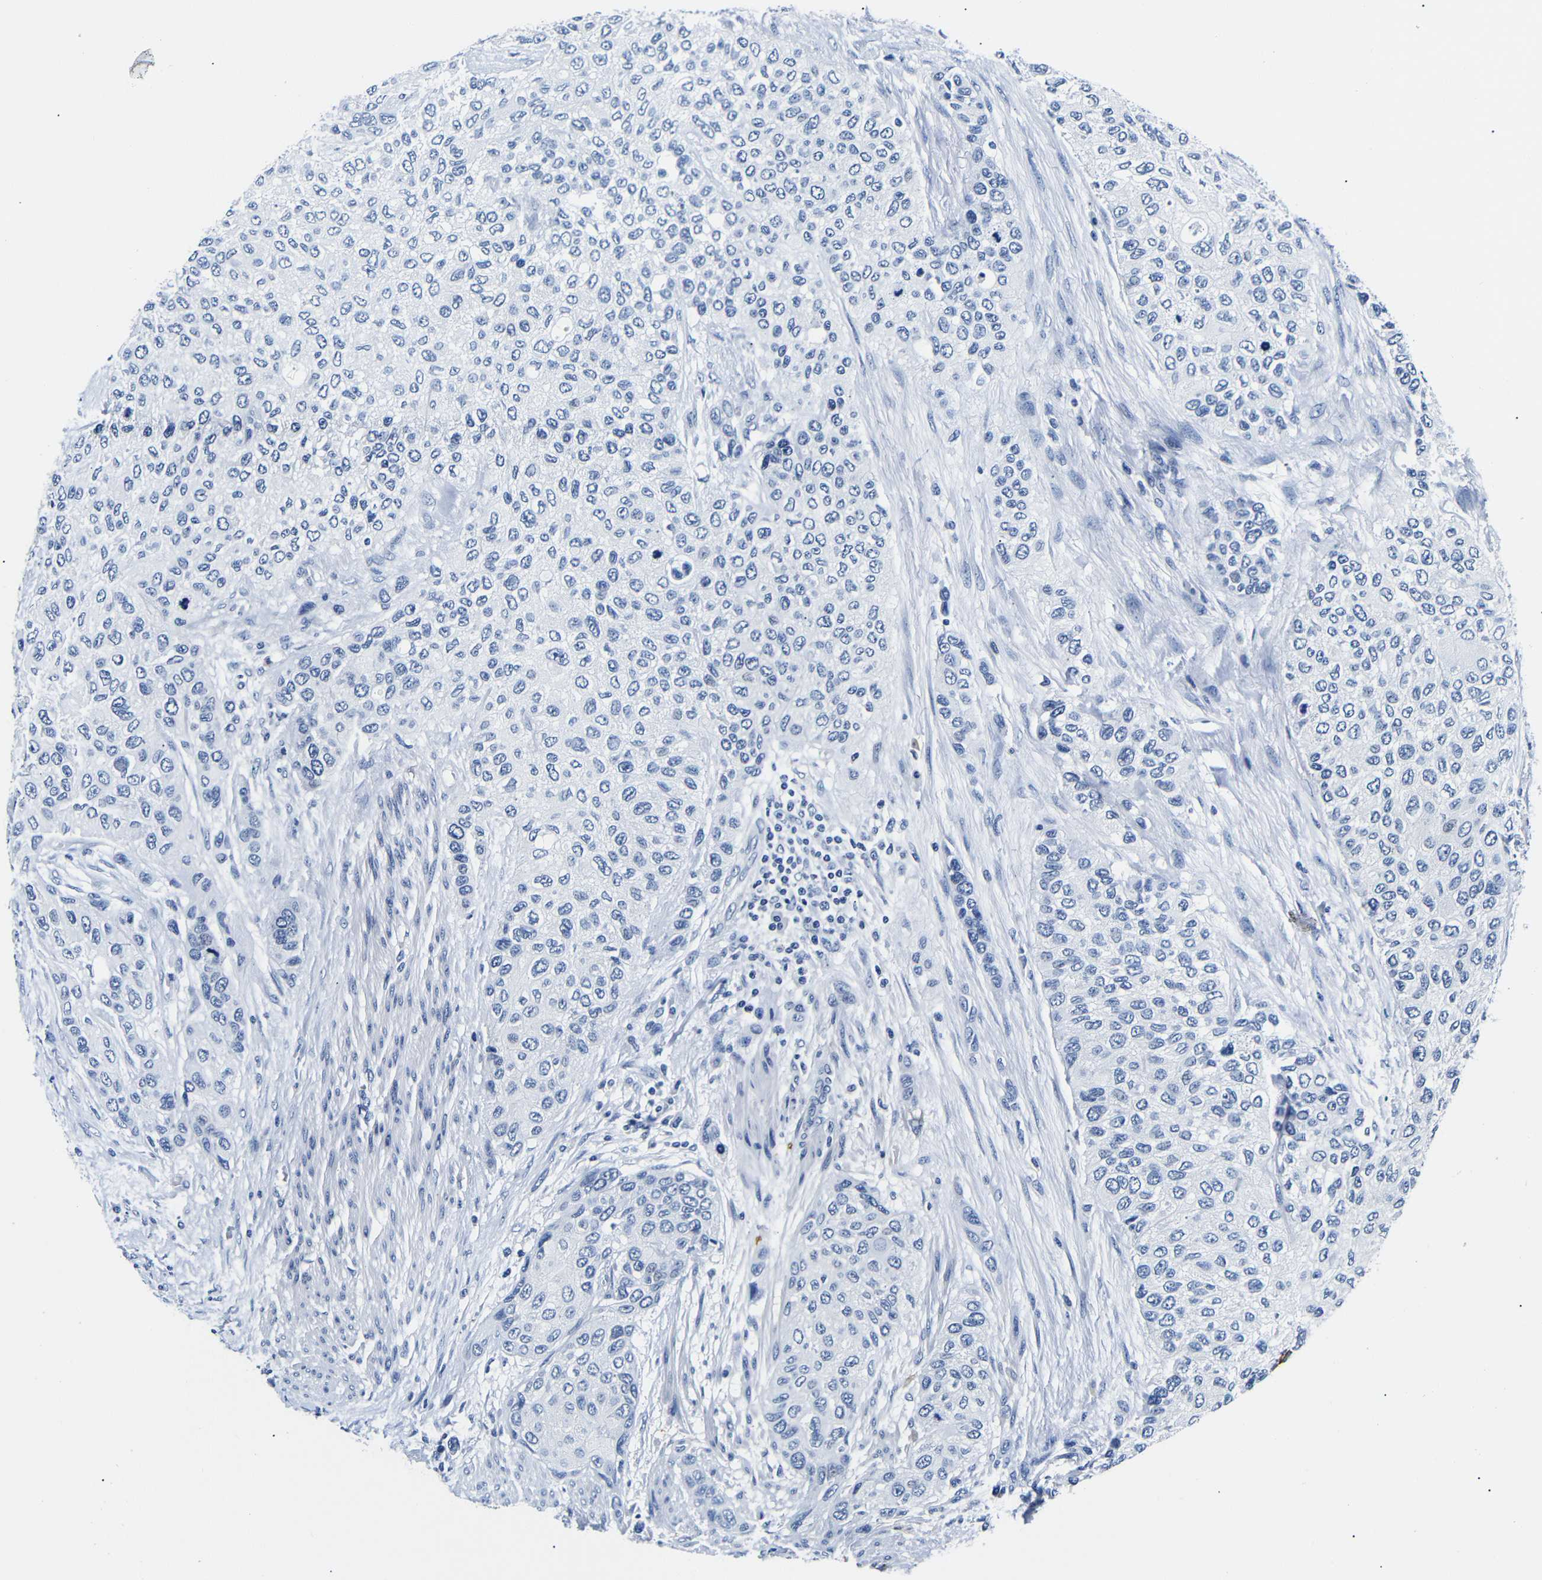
{"staining": {"intensity": "negative", "quantity": "none", "location": "none"}, "tissue": "urothelial cancer", "cell_type": "Tumor cells", "image_type": "cancer", "snomed": [{"axis": "morphology", "description": "Urothelial carcinoma, High grade"}, {"axis": "topography", "description": "Urinary bladder"}], "caption": "A micrograph of human high-grade urothelial carcinoma is negative for staining in tumor cells.", "gene": "GAP43", "patient": {"sex": "female", "age": 56}}